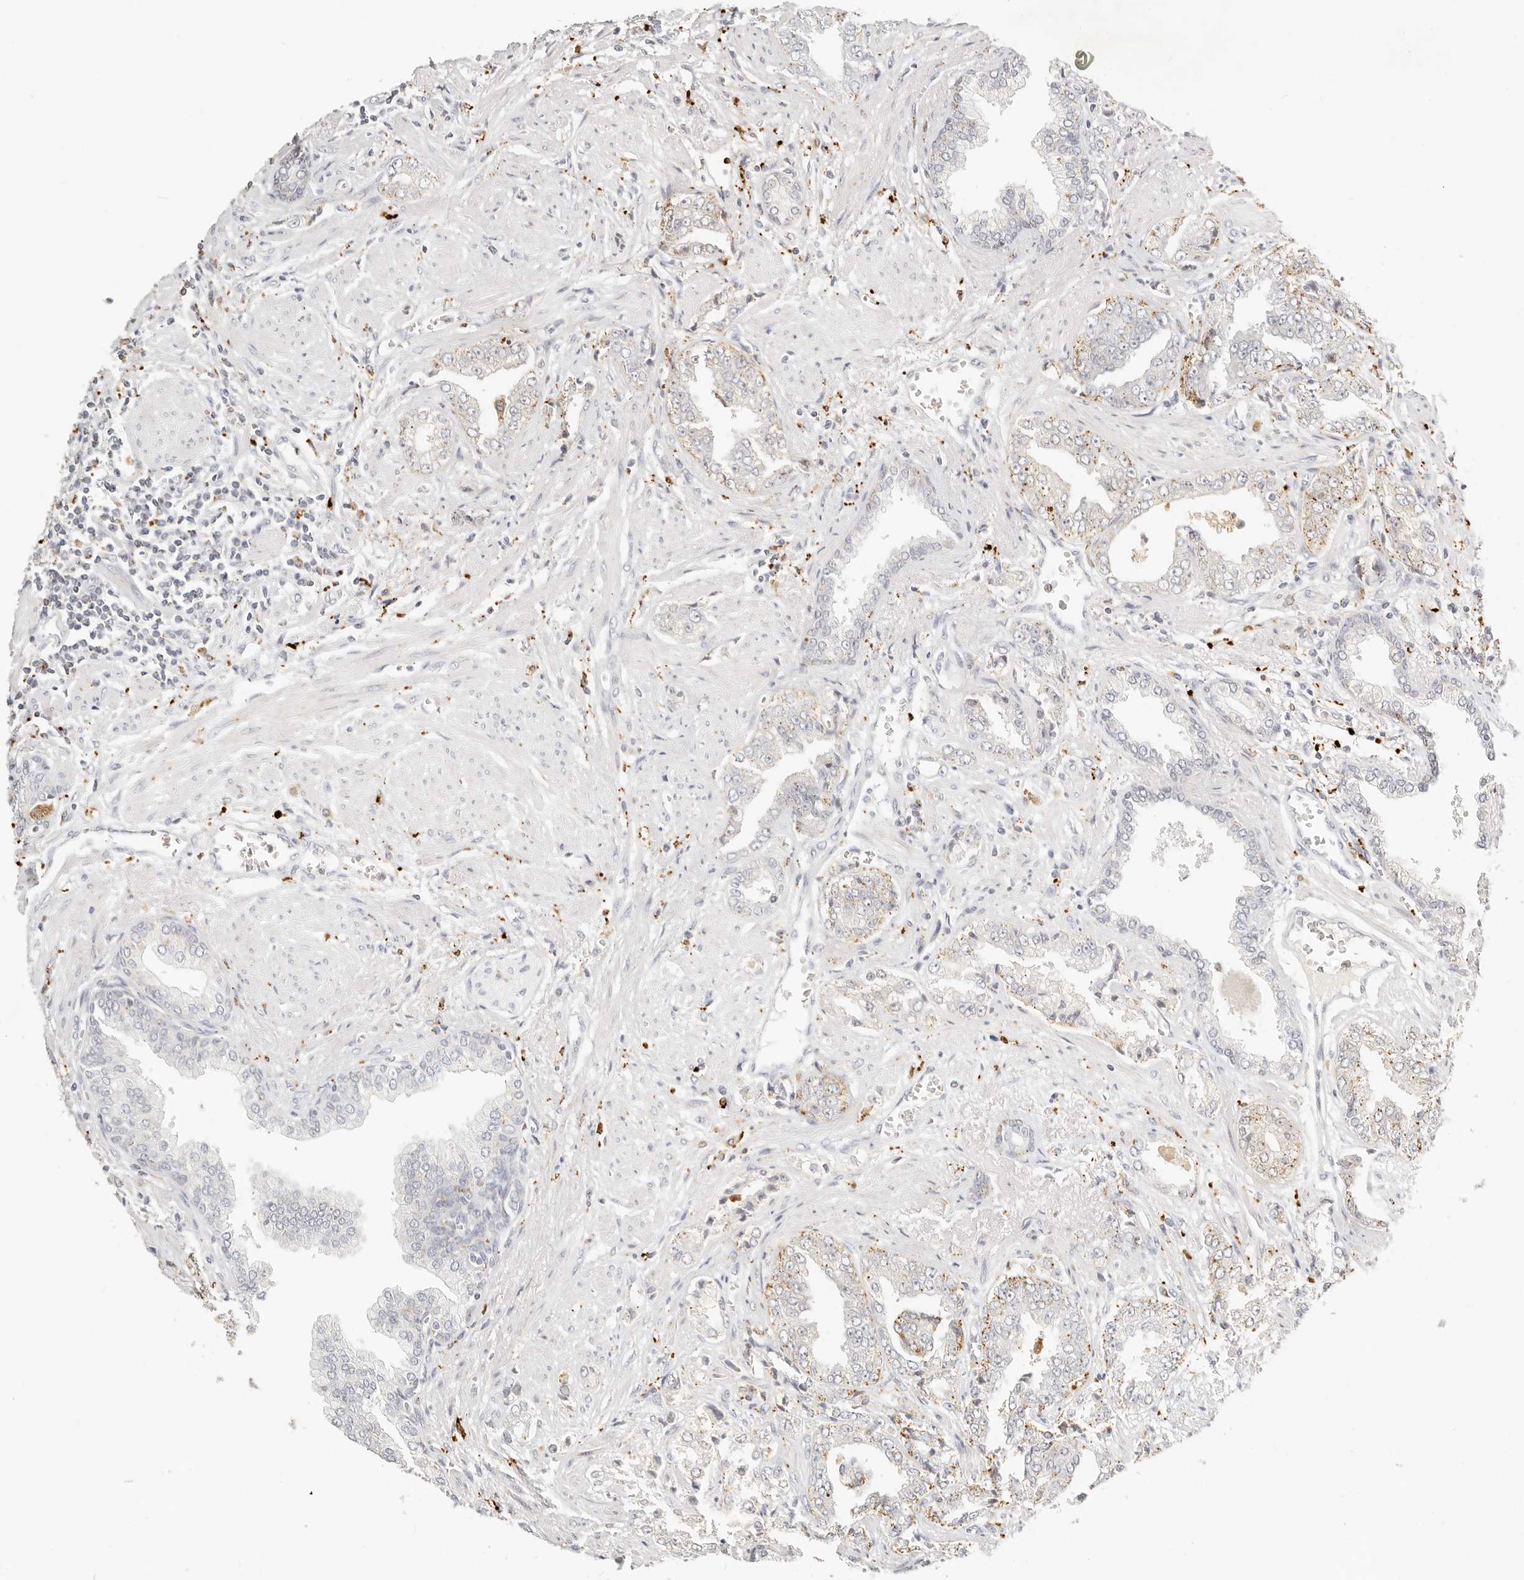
{"staining": {"intensity": "moderate", "quantity": "<25%", "location": "cytoplasmic/membranous"}, "tissue": "prostate cancer", "cell_type": "Tumor cells", "image_type": "cancer", "snomed": [{"axis": "morphology", "description": "Adenocarcinoma, High grade"}, {"axis": "topography", "description": "Prostate"}], "caption": "An IHC histopathology image of neoplastic tissue is shown. Protein staining in brown highlights moderate cytoplasmic/membranous positivity in prostate high-grade adenocarcinoma within tumor cells.", "gene": "RNASET2", "patient": {"sex": "male", "age": 71}}